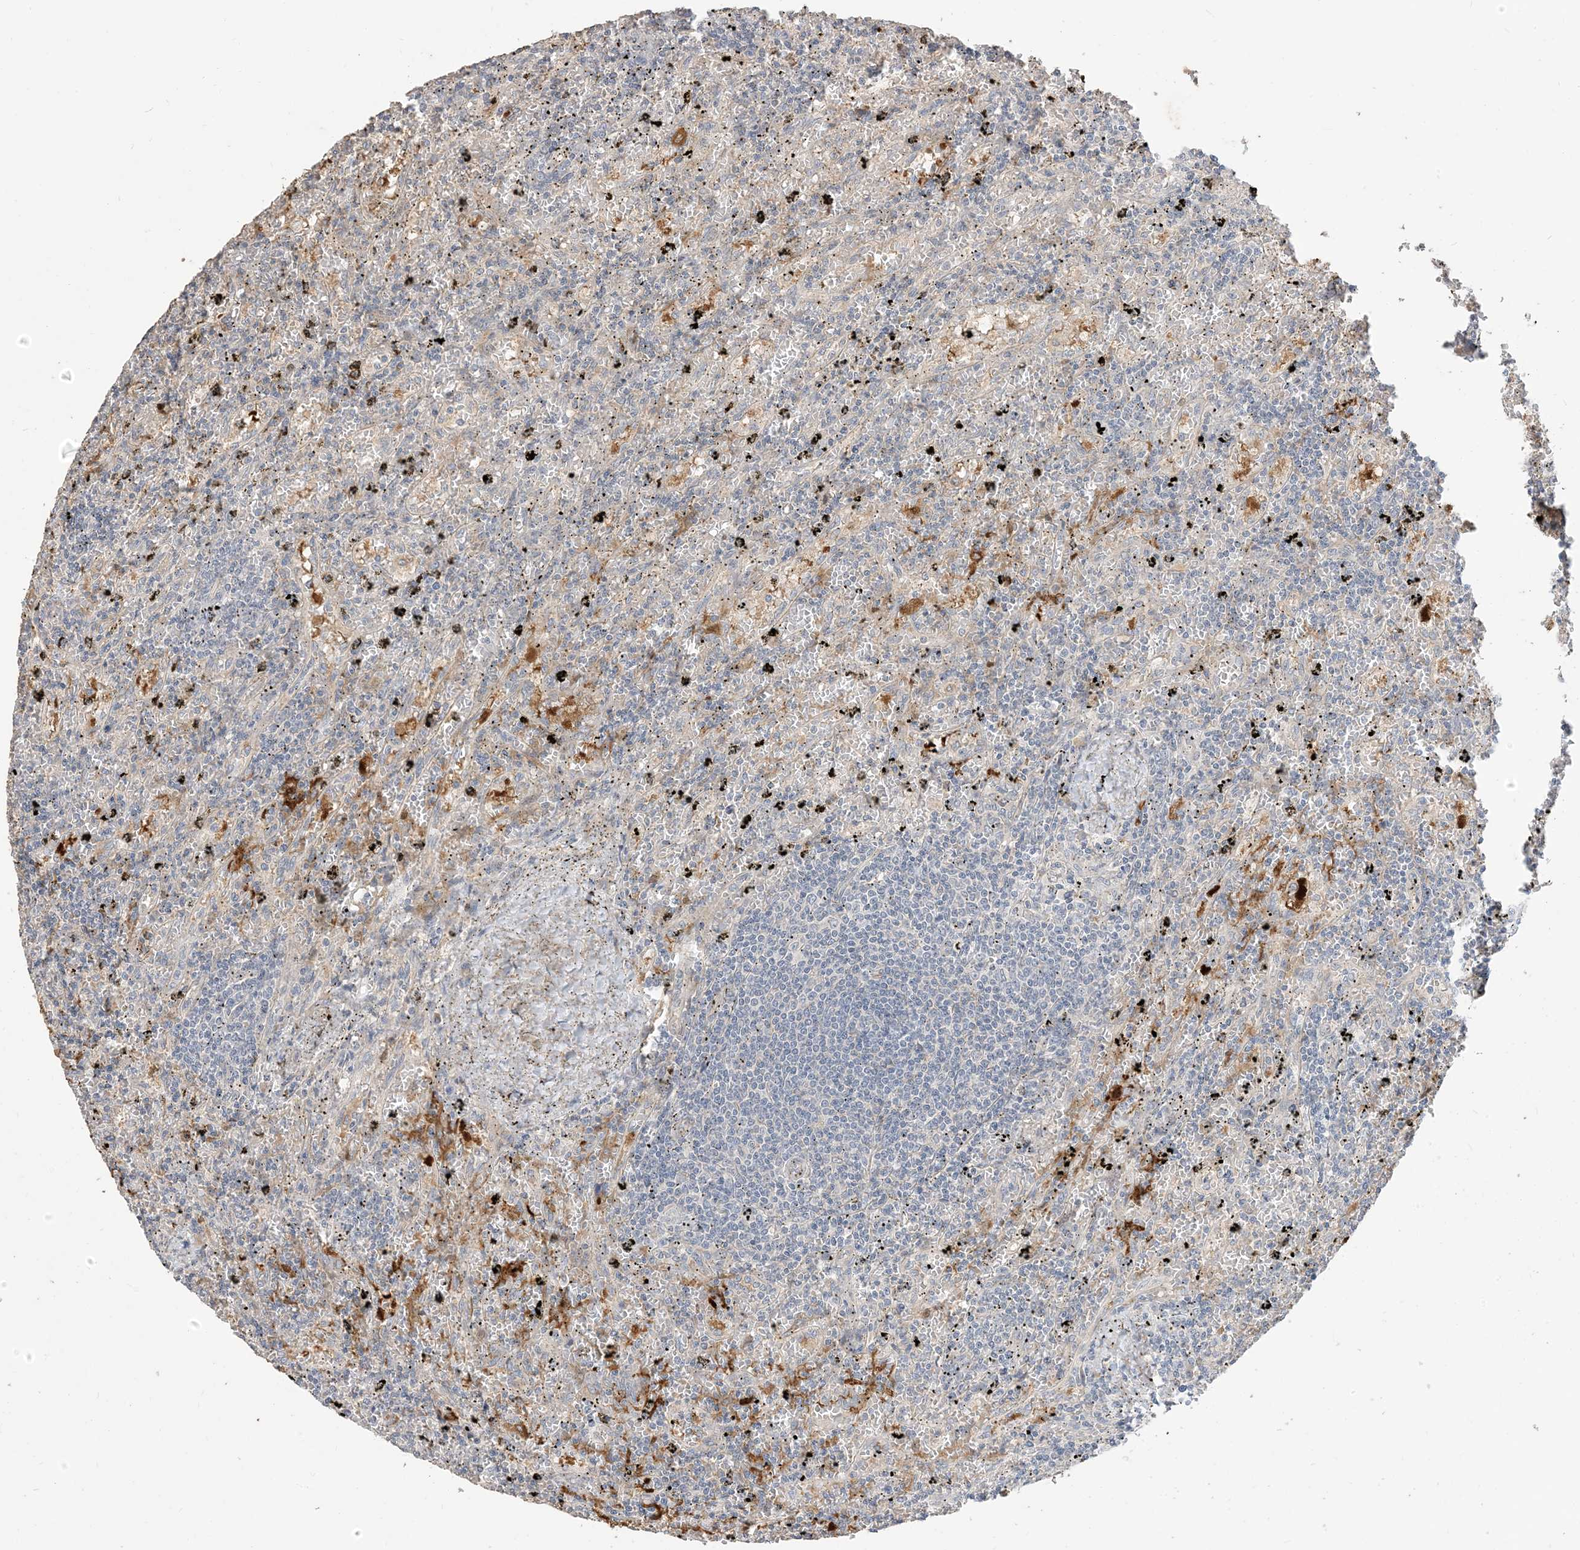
{"staining": {"intensity": "negative", "quantity": "none", "location": "none"}, "tissue": "lymphoma", "cell_type": "Tumor cells", "image_type": "cancer", "snomed": [{"axis": "morphology", "description": "Malignant lymphoma, non-Hodgkin's type, Low grade"}, {"axis": "topography", "description": "Spleen"}], "caption": "This is an immunohistochemistry (IHC) histopathology image of human lymphoma. There is no positivity in tumor cells.", "gene": "RNF175", "patient": {"sex": "male", "age": 76}}